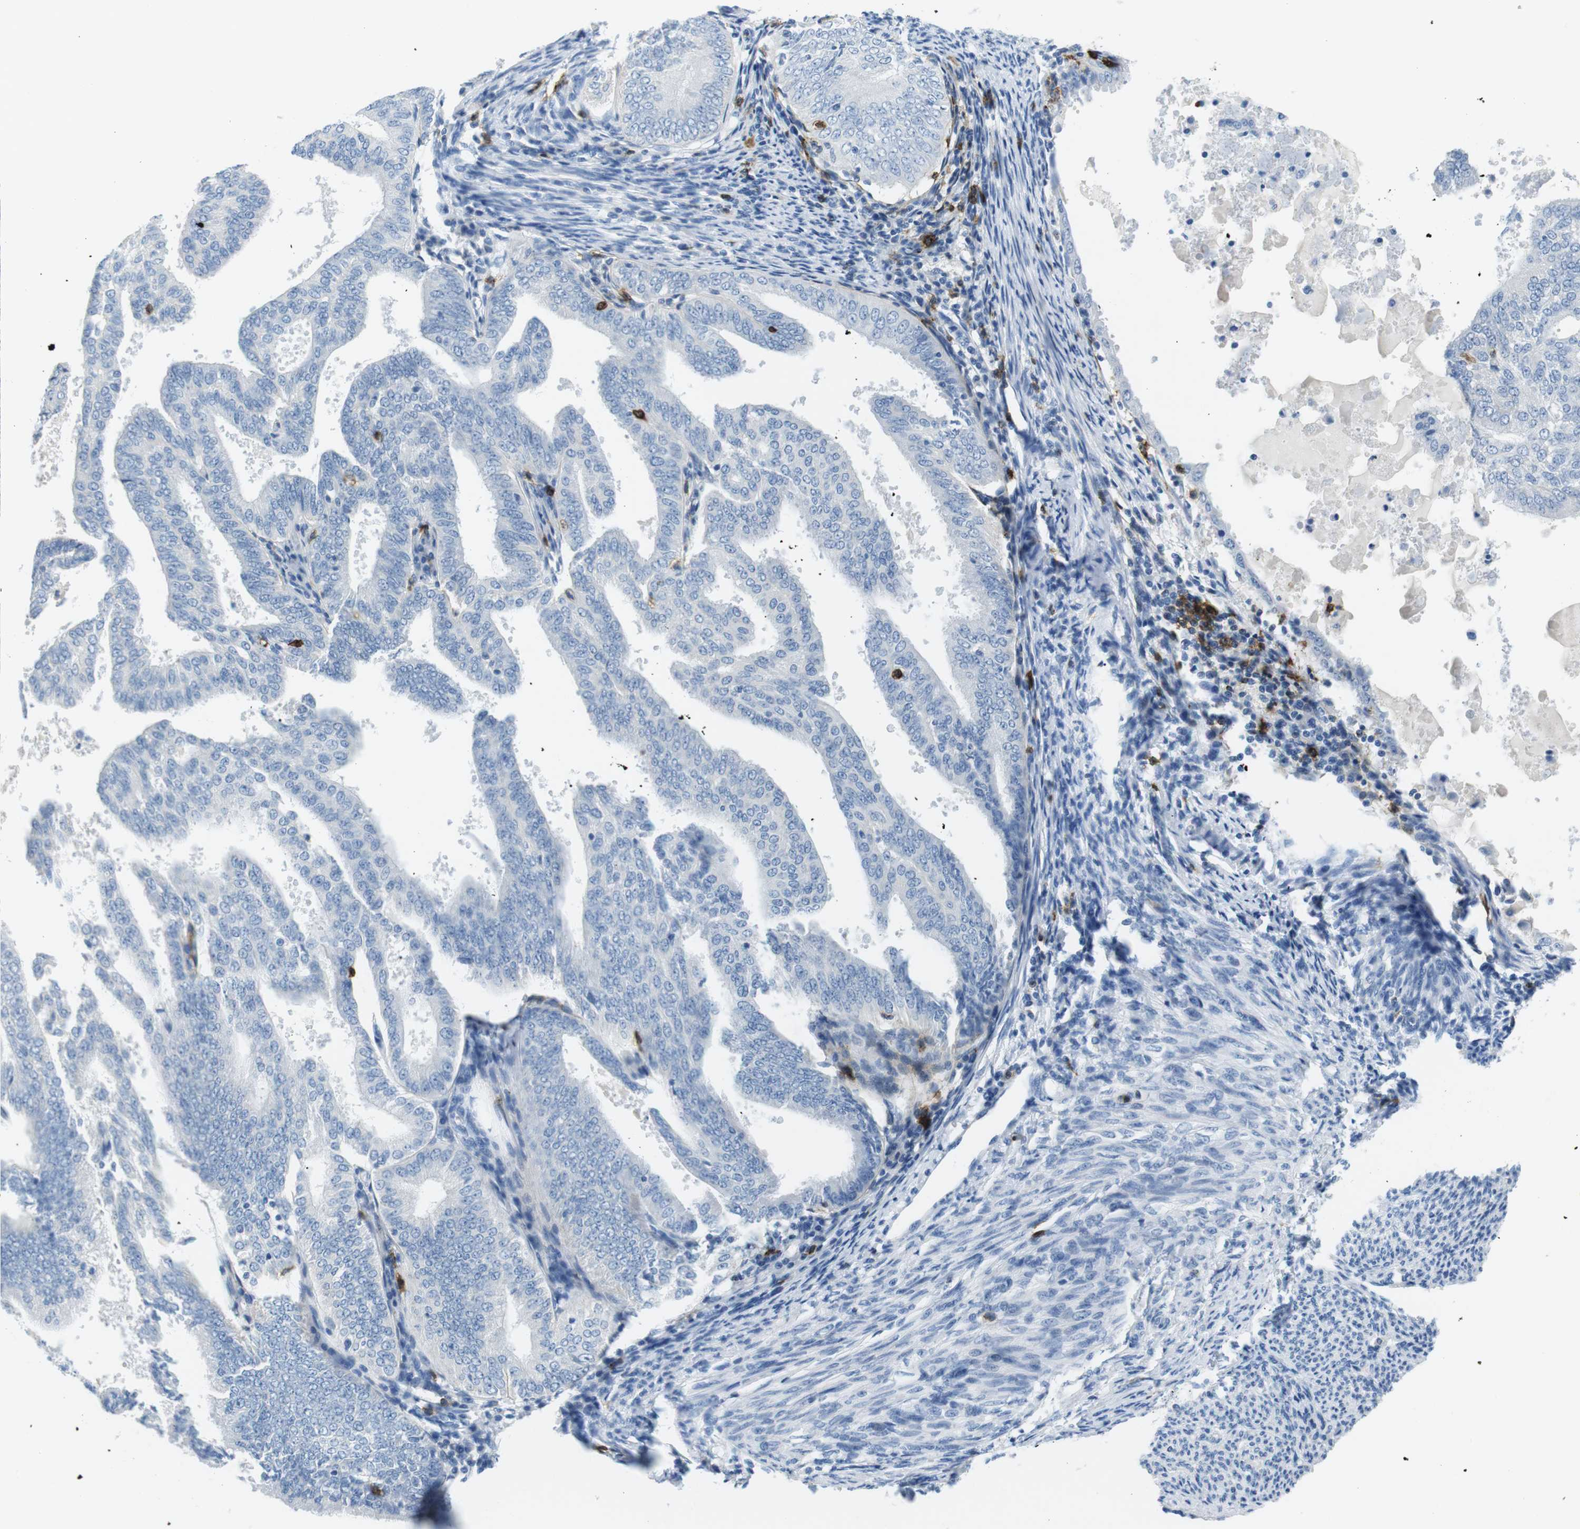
{"staining": {"intensity": "negative", "quantity": "none", "location": "none"}, "tissue": "endometrial cancer", "cell_type": "Tumor cells", "image_type": "cancer", "snomed": [{"axis": "morphology", "description": "Adenocarcinoma, NOS"}, {"axis": "topography", "description": "Endometrium"}], "caption": "DAB immunohistochemical staining of human endometrial cancer reveals no significant positivity in tumor cells.", "gene": "TNFRSF4", "patient": {"sex": "female", "age": 58}}